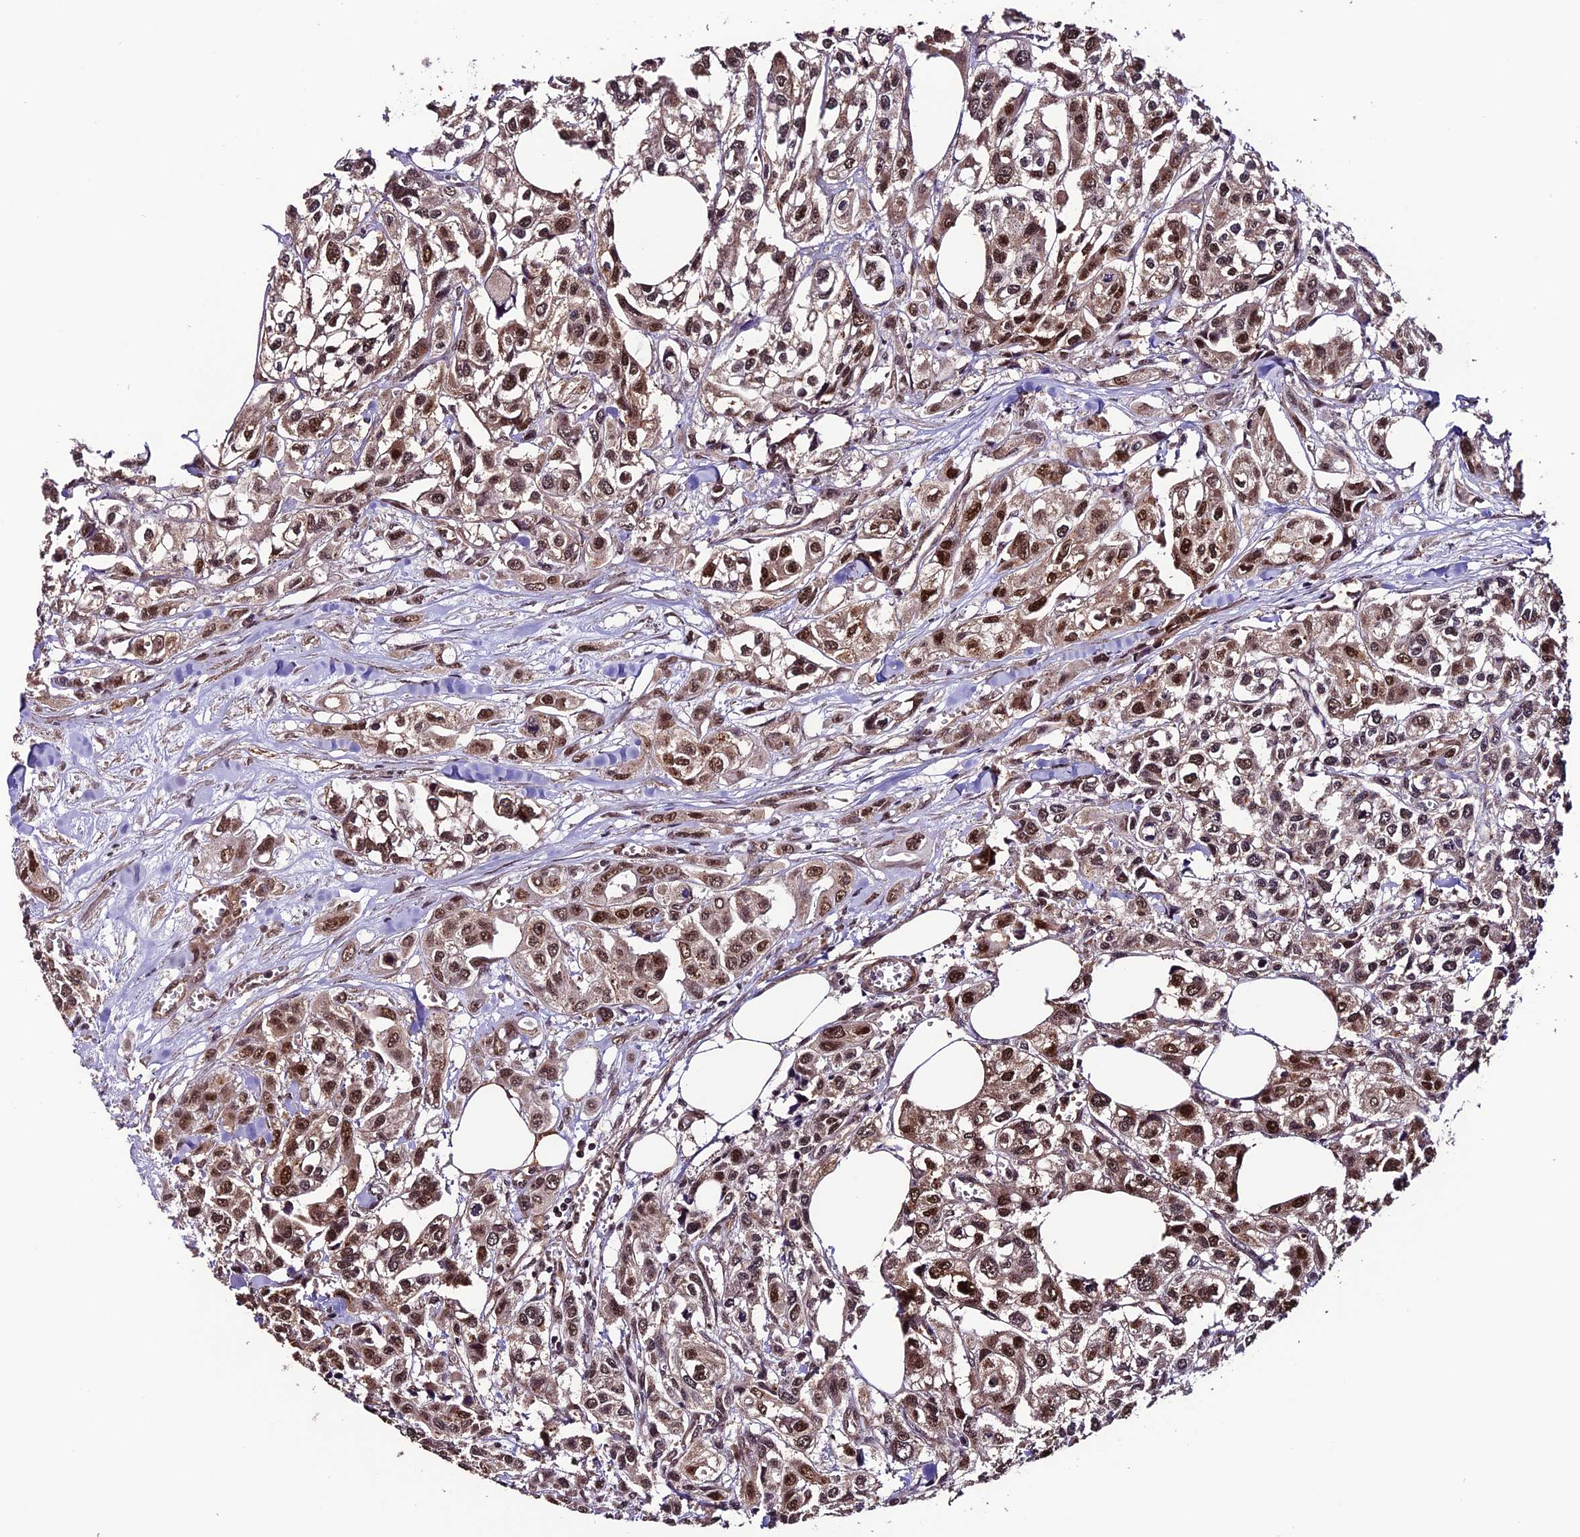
{"staining": {"intensity": "moderate", "quantity": ">75%", "location": "nuclear"}, "tissue": "urothelial cancer", "cell_type": "Tumor cells", "image_type": "cancer", "snomed": [{"axis": "morphology", "description": "Urothelial carcinoma, High grade"}, {"axis": "topography", "description": "Urinary bladder"}], "caption": "Protein expression analysis of human urothelial cancer reveals moderate nuclear expression in approximately >75% of tumor cells.", "gene": "CABIN1", "patient": {"sex": "male", "age": 67}}